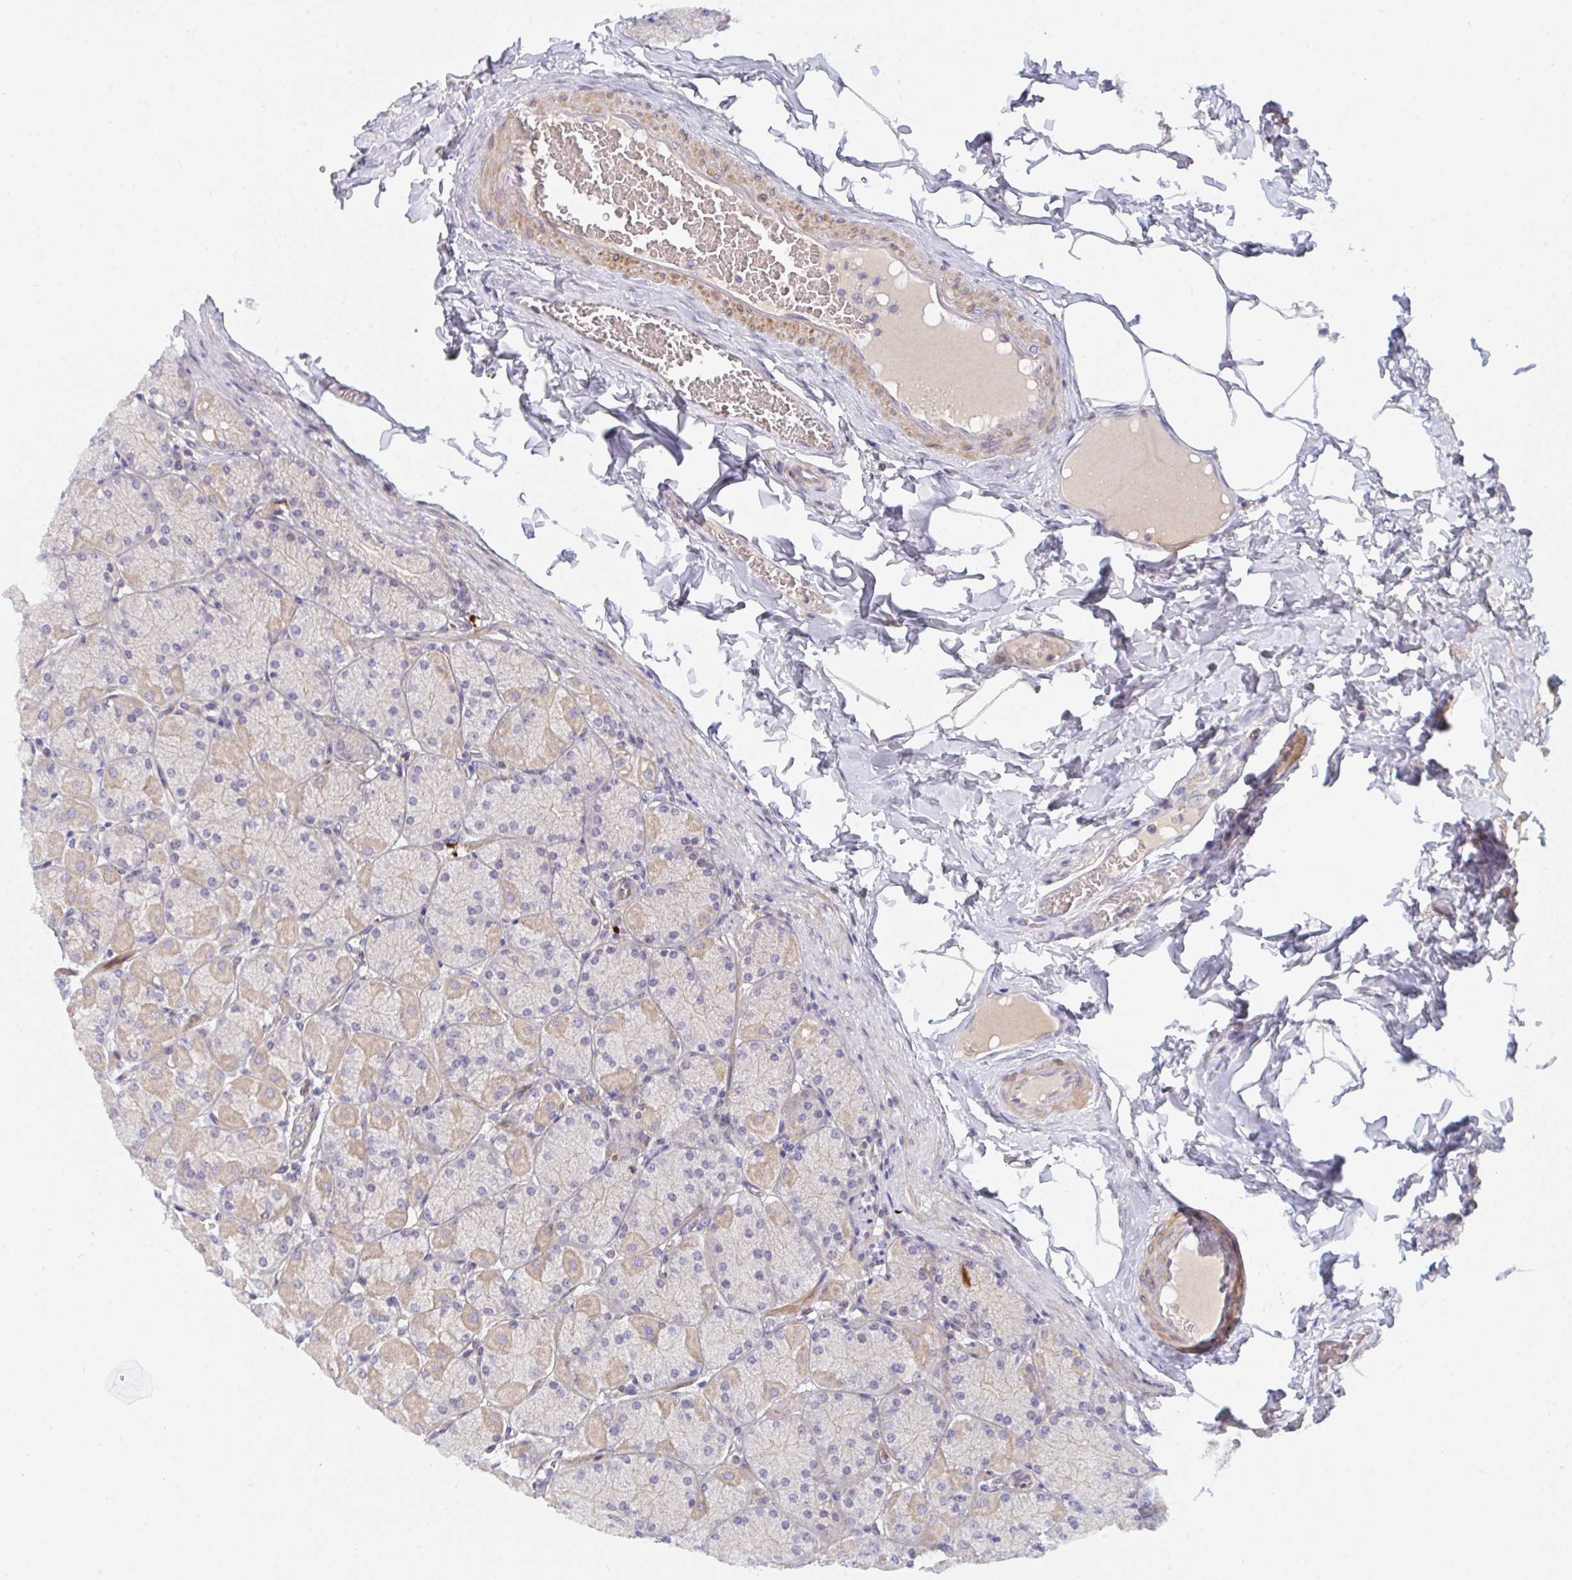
{"staining": {"intensity": "moderate", "quantity": "25%-75%", "location": "cytoplasmic/membranous"}, "tissue": "stomach", "cell_type": "Glandular cells", "image_type": "normal", "snomed": [{"axis": "morphology", "description": "Normal tissue, NOS"}, {"axis": "topography", "description": "Stomach, upper"}], "caption": "DAB immunohistochemical staining of unremarkable stomach demonstrates moderate cytoplasmic/membranous protein expression in approximately 25%-75% of glandular cells. (DAB (3,3'-diaminobenzidine) IHC, brown staining for protein, blue staining for nuclei).", "gene": "TNFSF4", "patient": {"sex": "female", "age": 56}}